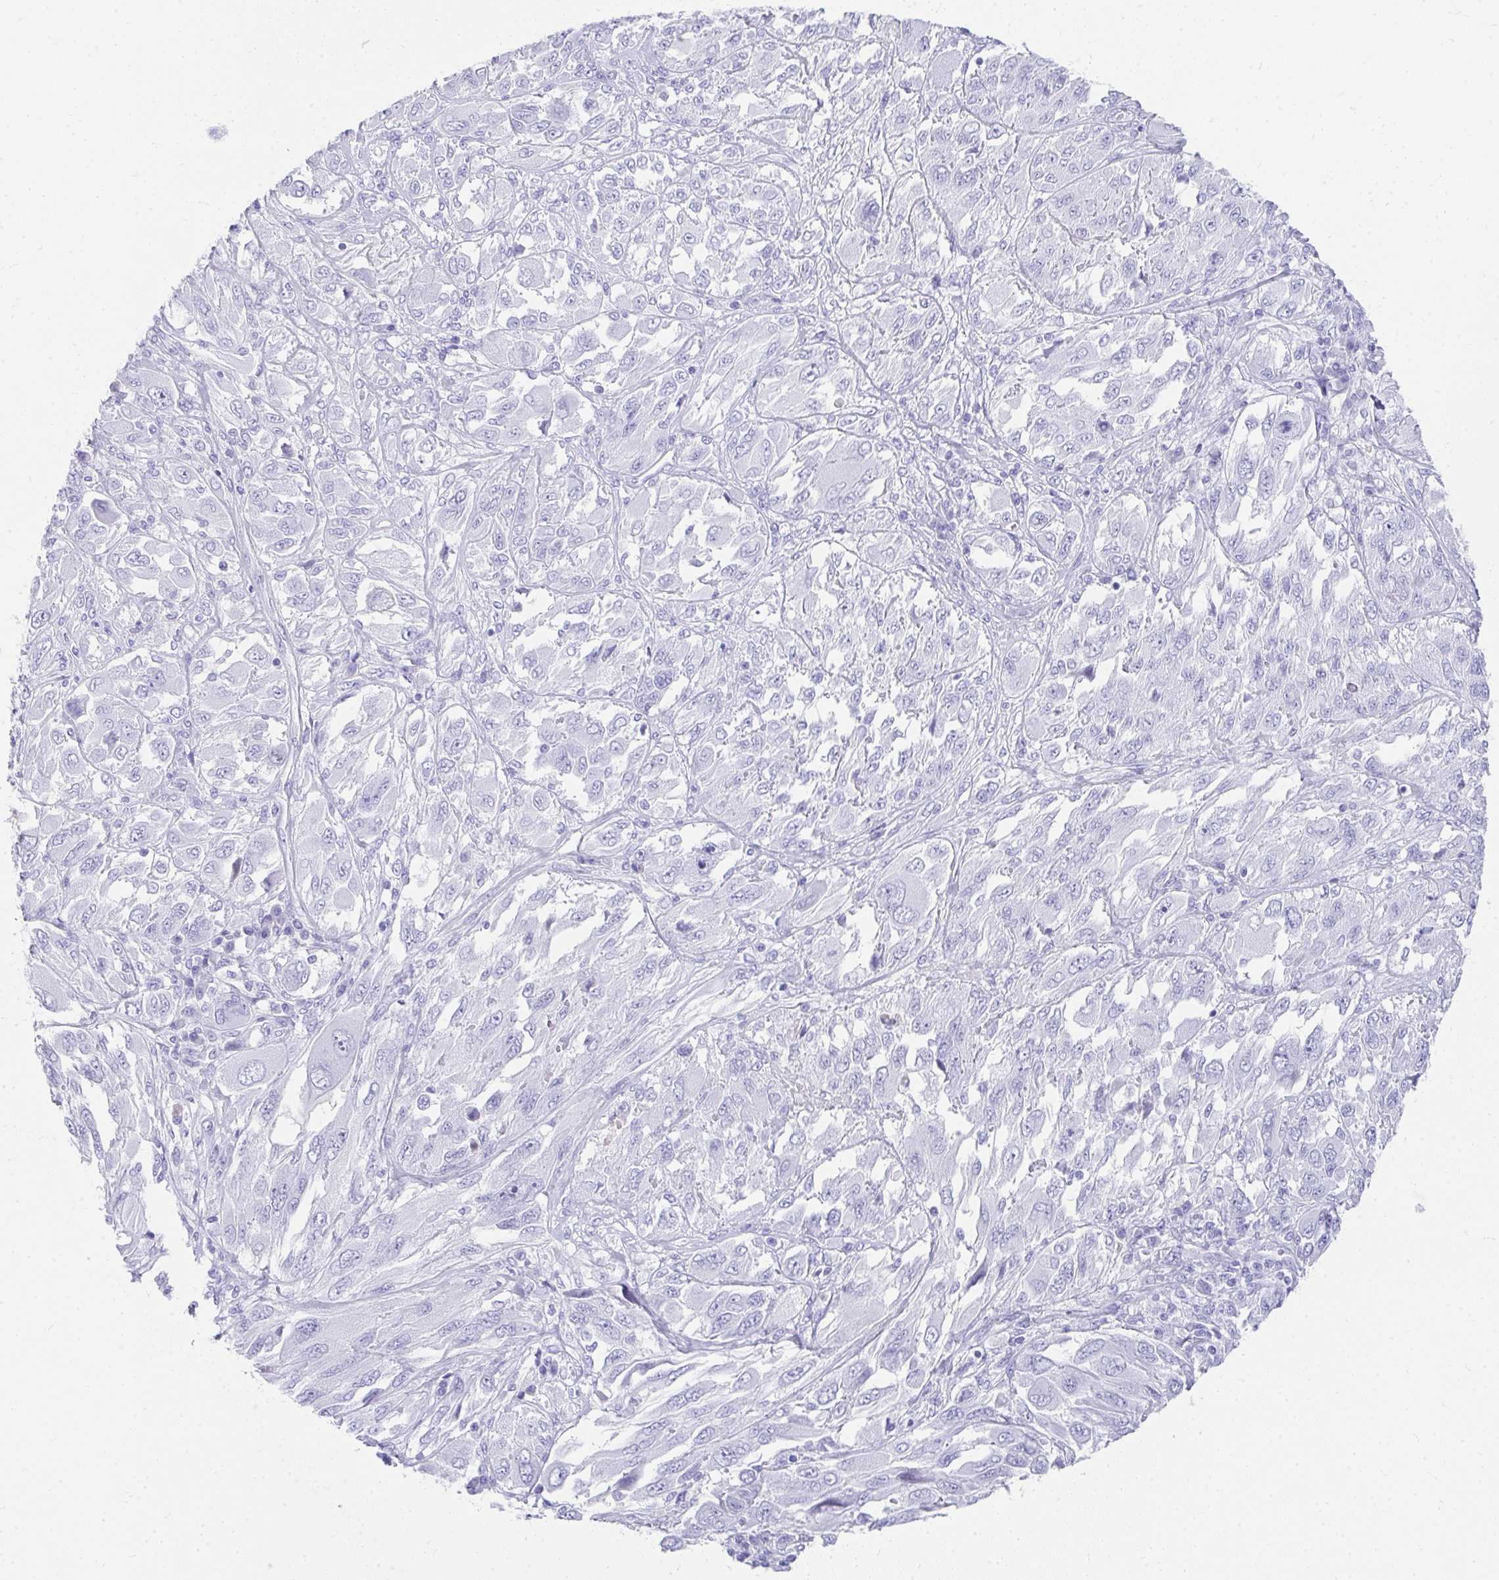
{"staining": {"intensity": "negative", "quantity": "none", "location": "none"}, "tissue": "melanoma", "cell_type": "Tumor cells", "image_type": "cancer", "snomed": [{"axis": "morphology", "description": "Malignant melanoma, NOS"}, {"axis": "topography", "description": "Skin"}], "caption": "The histopathology image exhibits no staining of tumor cells in malignant melanoma. The staining is performed using DAB (3,3'-diaminobenzidine) brown chromogen with nuclei counter-stained in using hematoxylin.", "gene": "TNNT1", "patient": {"sex": "female", "age": 91}}